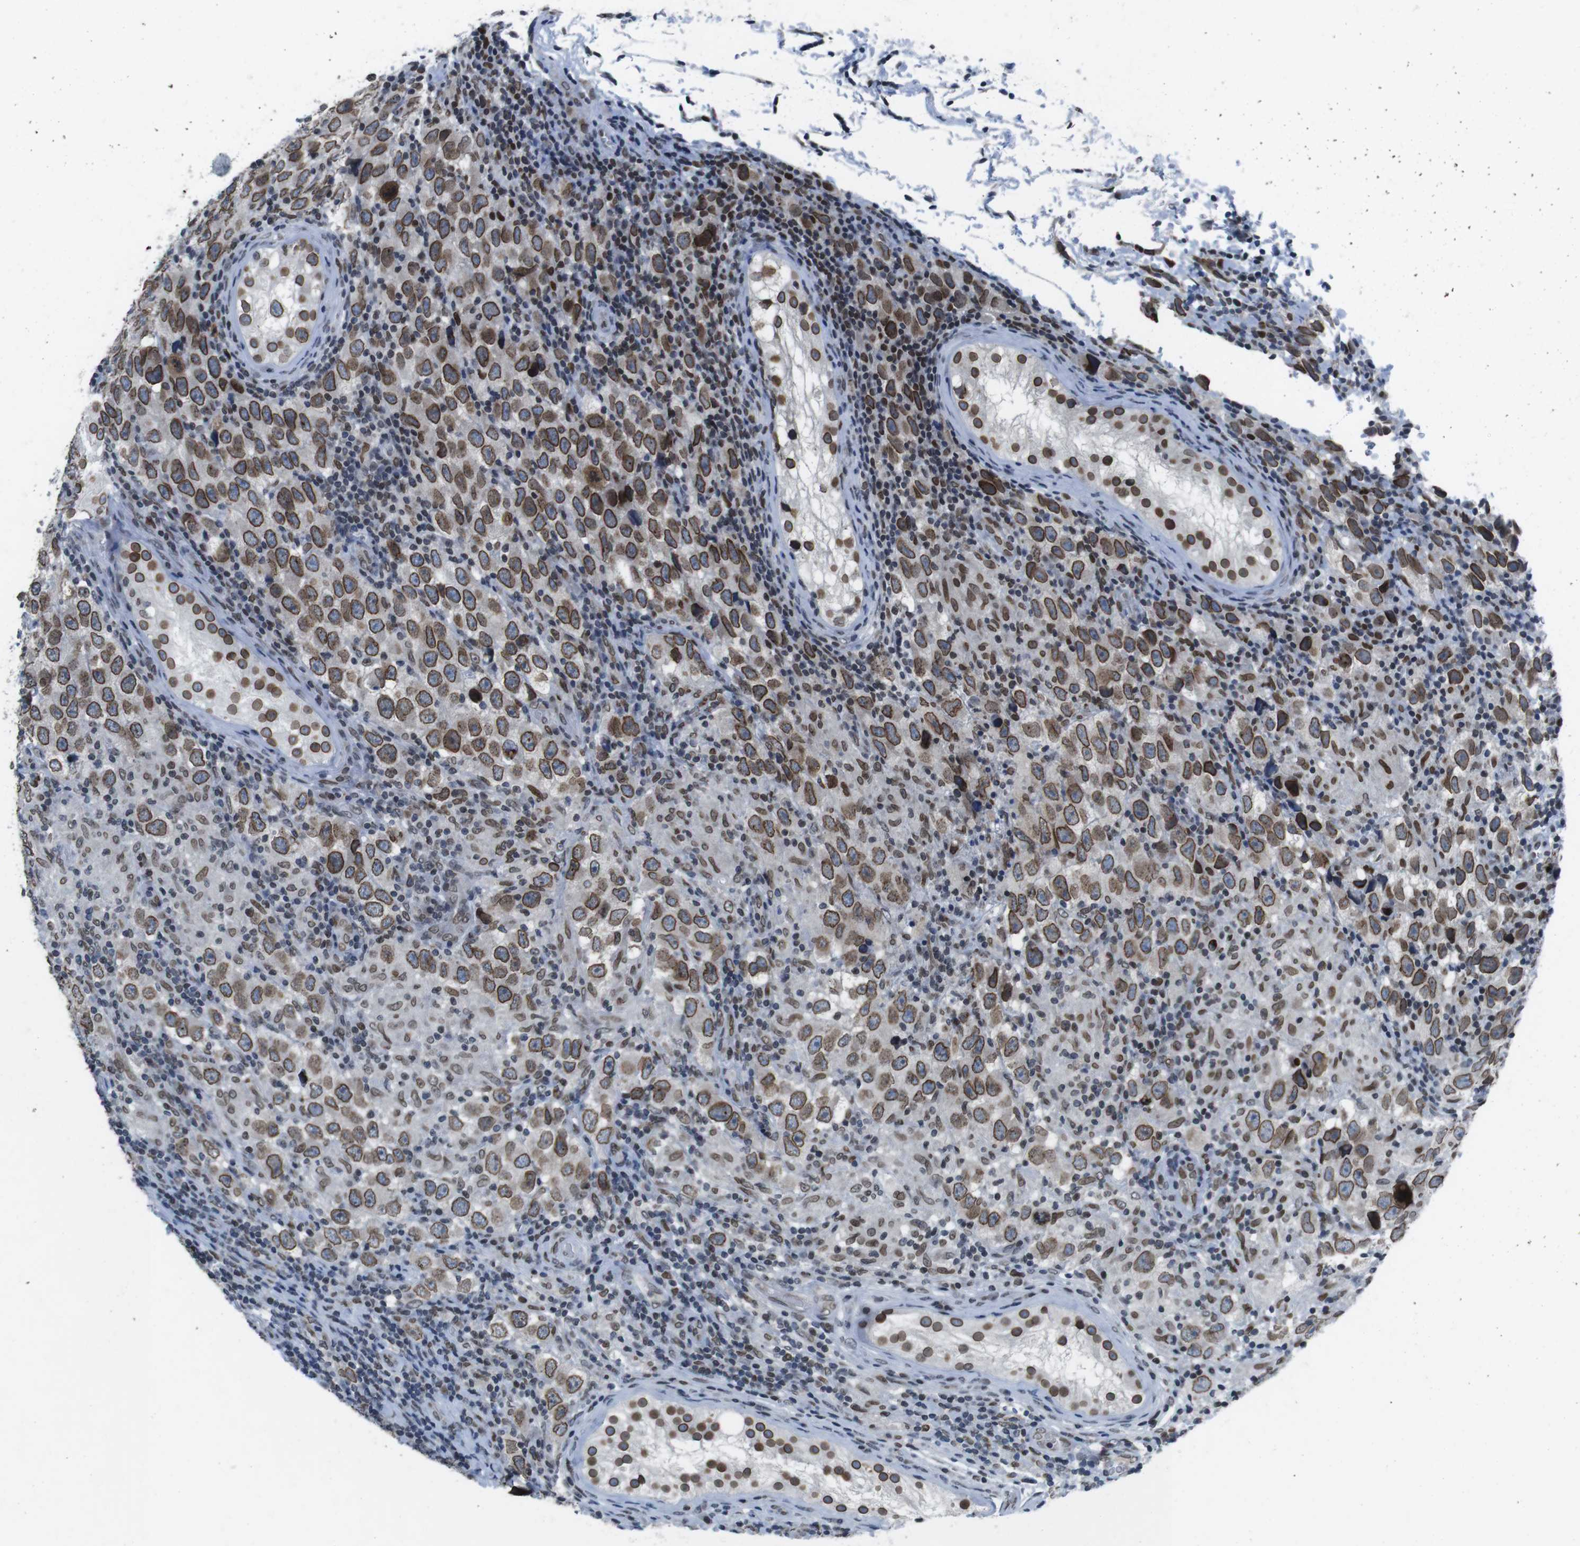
{"staining": {"intensity": "moderate", "quantity": ">75%", "location": "cytoplasmic/membranous,nuclear"}, "tissue": "testis cancer", "cell_type": "Tumor cells", "image_type": "cancer", "snomed": [{"axis": "morphology", "description": "Carcinoma, Embryonal, NOS"}, {"axis": "topography", "description": "Testis"}], "caption": "Moderate cytoplasmic/membranous and nuclear protein expression is seen in about >75% of tumor cells in testis cancer.", "gene": "MAD1L1", "patient": {"sex": "male", "age": 21}}